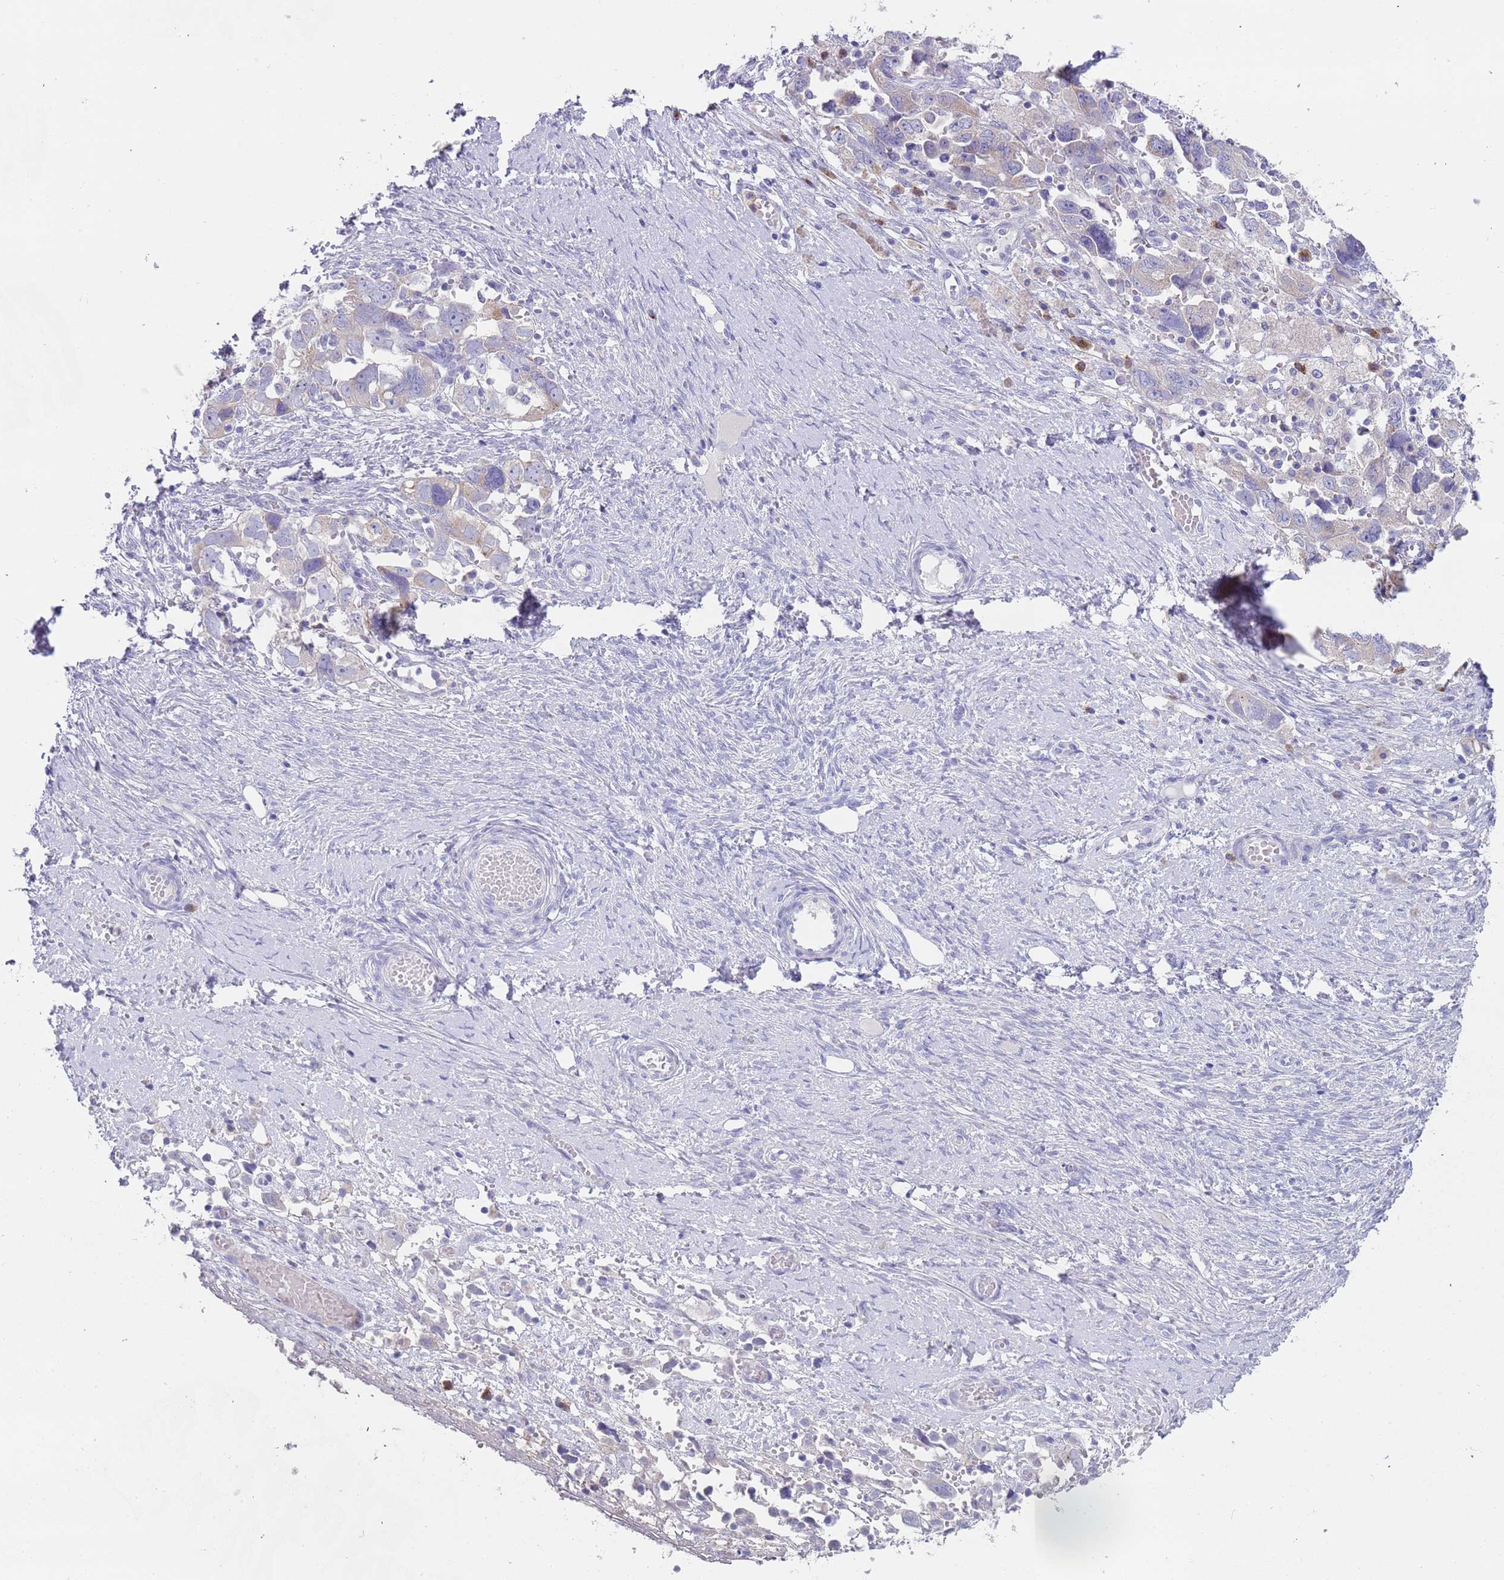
{"staining": {"intensity": "negative", "quantity": "none", "location": "none"}, "tissue": "ovarian cancer", "cell_type": "Tumor cells", "image_type": "cancer", "snomed": [{"axis": "morphology", "description": "Carcinoma, NOS"}, {"axis": "morphology", "description": "Cystadenocarcinoma, serous, NOS"}, {"axis": "topography", "description": "Ovary"}], "caption": "This is an IHC image of human ovarian cancer. There is no expression in tumor cells.", "gene": "TYW1", "patient": {"sex": "female", "age": 69}}